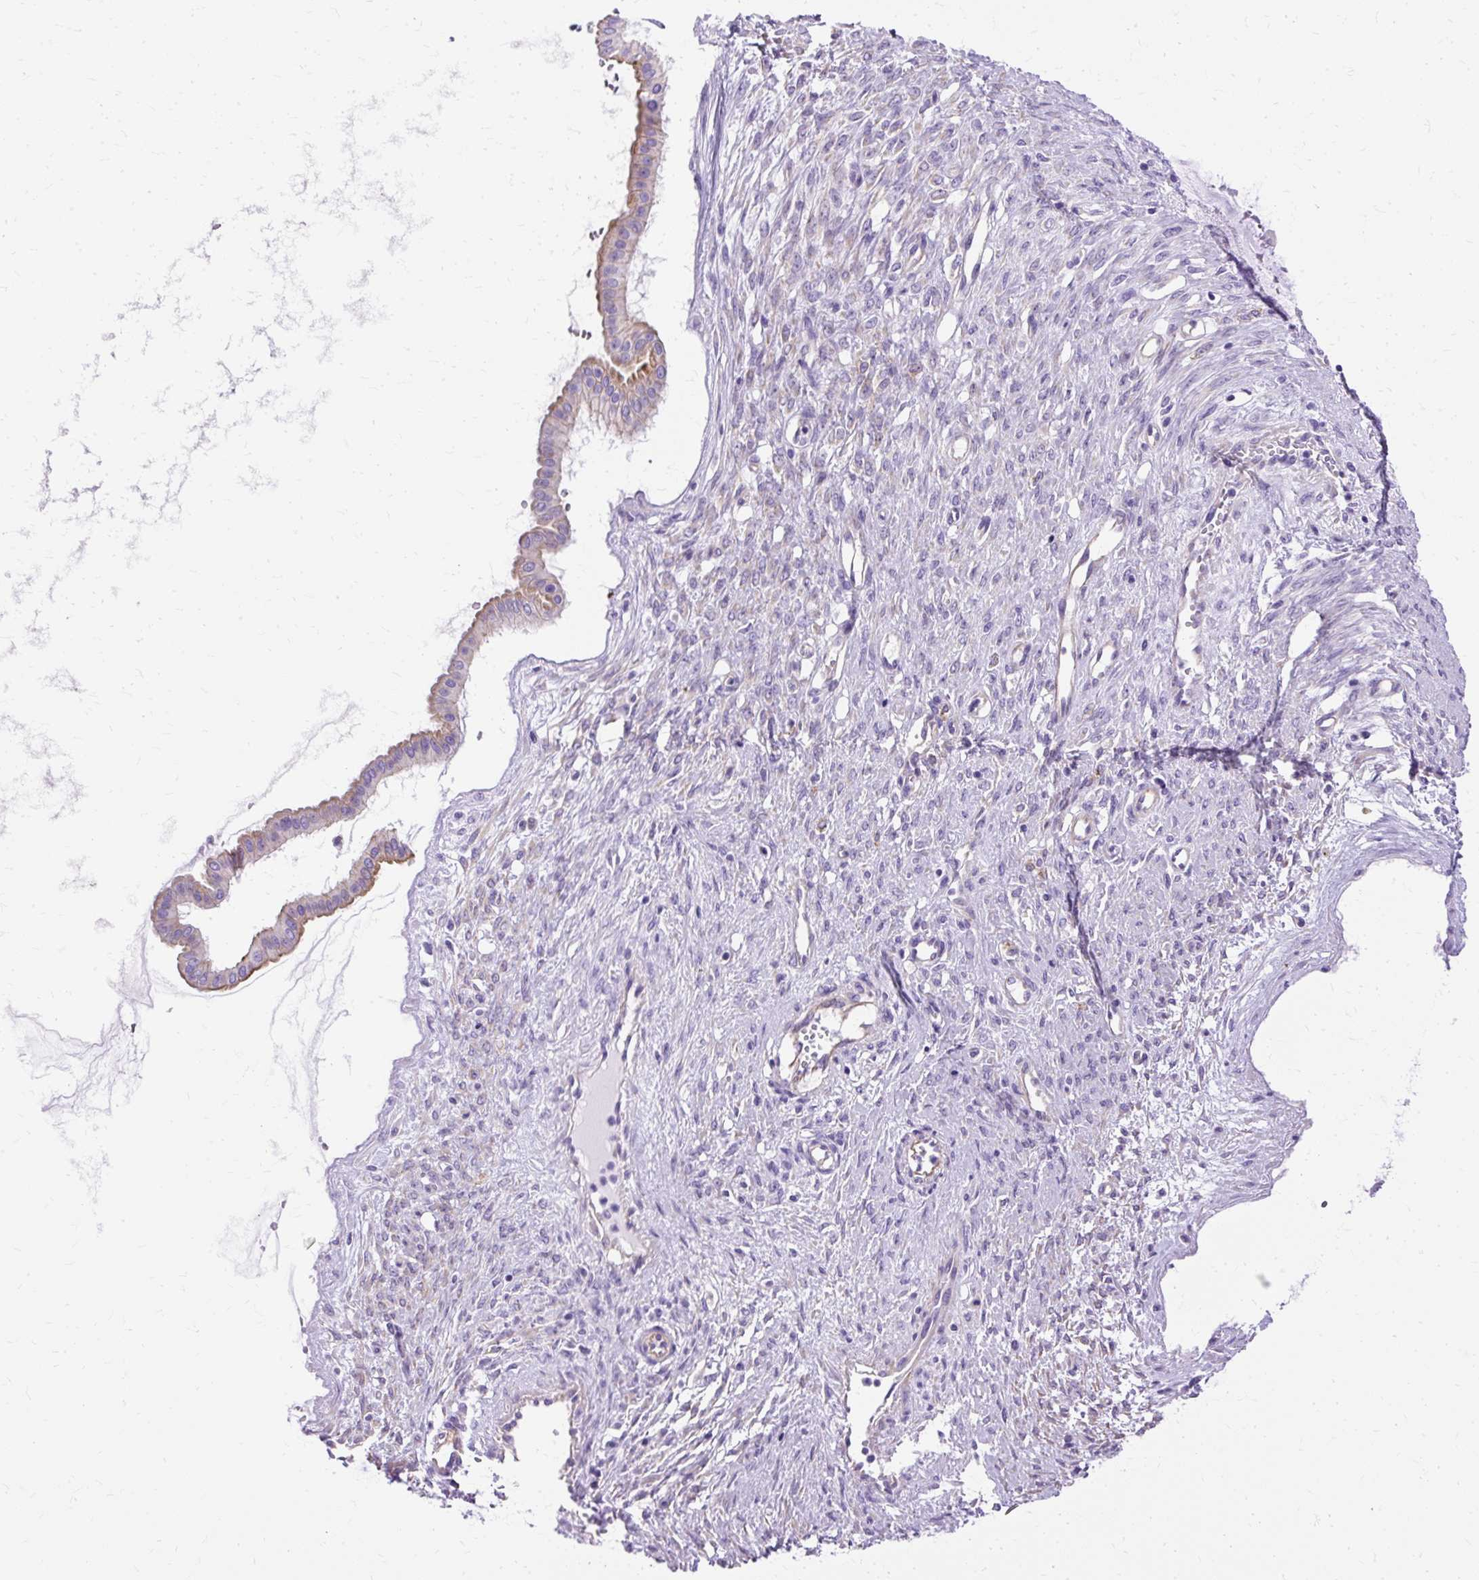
{"staining": {"intensity": "weak", "quantity": "<25%", "location": "cytoplasmic/membranous"}, "tissue": "ovarian cancer", "cell_type": "Tumor cells", "image_type": "cancer", "snomed": [{"axis": "morphology", "description": "Cystadenocarcinoma, mucinous, NOS"}, {"axis": "topography", "description": "Ovary"}], "caption": "Immunohistochemistry (IHC) of human ovarian mucinous cystadenocarcinoma reveals no positivity in tumor cells.", "gene": "MYO6", "patient": {"sex": "female", "age": 73}}